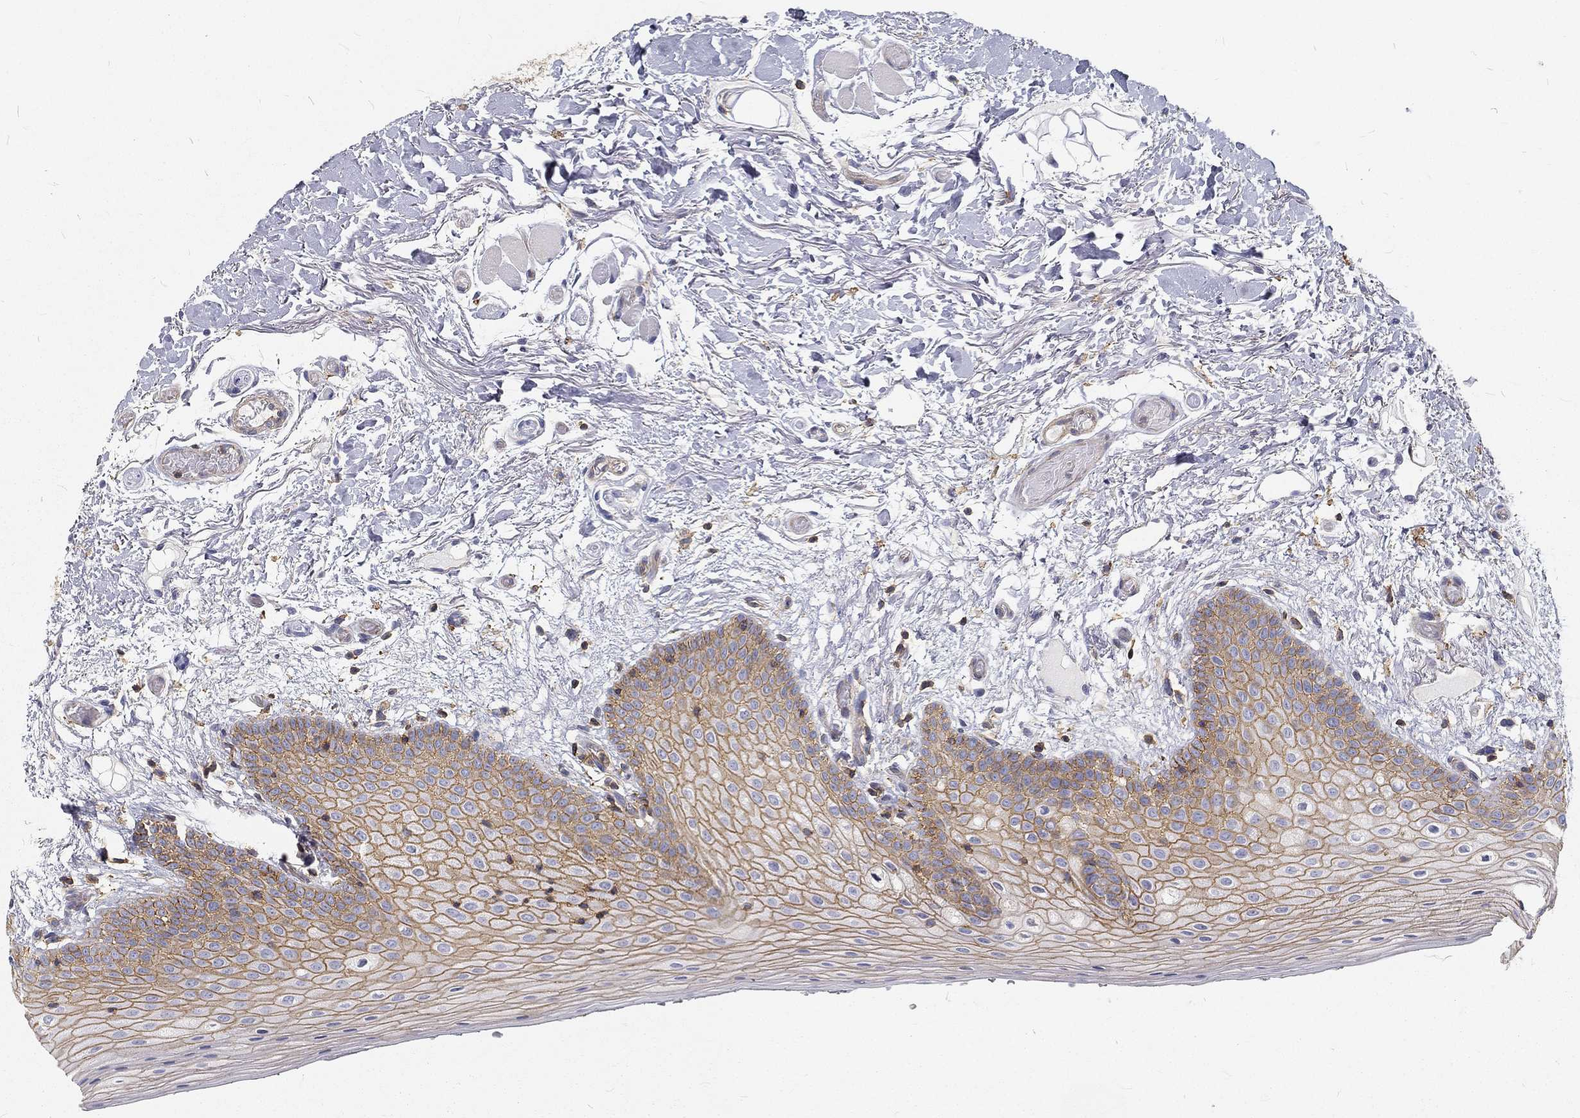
{"staining": {"intensity": "moderate", "quantity": ">75%", "location": "cytoplasmic/membranous"}, "tissue": "oral mucosa", "cell_type": "Squamous epithelial cells", "image_type": "normal", "snomed": [{"axis": "morphology", "description": "Normal tissue, NOS"}, {"axis": "topography", "description": "Oral tissue"}, {"axis": "topography", "description": "Tounge, NOS"}], "caption": "Immunohistochemical staining of benign oral mucosa shows medium levels of moderate cytoplasmic/membranous positivity in approximately >75% of squamous epithelial cells.", "gene": "MTMR11", "patient": {"sex": "female", "age": 86}}